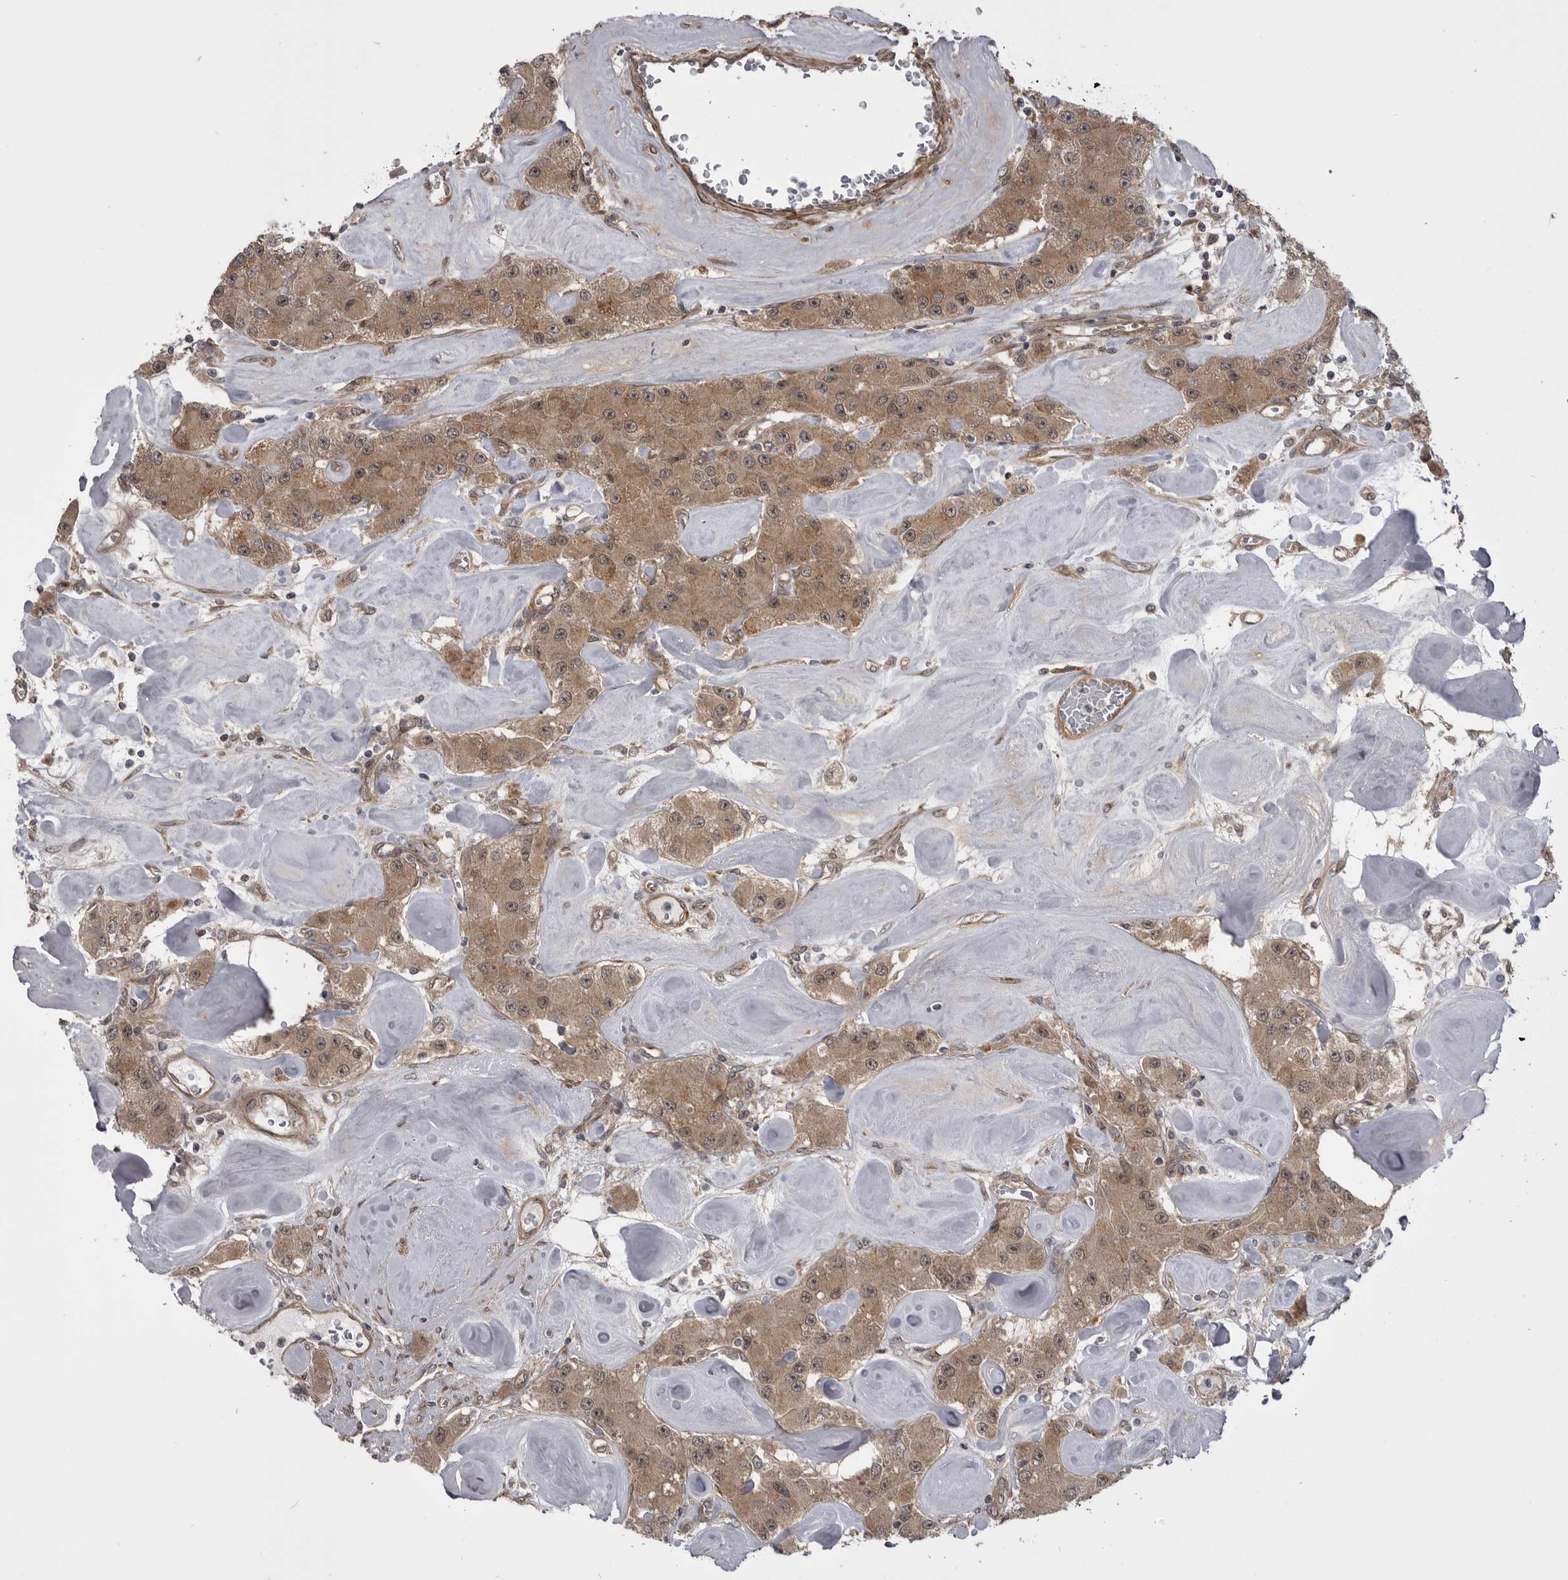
{"staining": {"intensity": "moderate", "quantity": ">75%", "location": "cytoplasmic/membranous,nuclear"}, "tissue": "carcinoid", "cell_type": "Tumor cells", "image_type": "cancer", "snomed": [{"axis": "morphology", "description": "Carcinoid, malignant, NOS"}, {"axis": "topography", "description": "Pancreas"}], "caption": "Carcinoid stained for a protein exhibits moderate cytoplasmic/membranous and nuclear positivity in tumor cells.", "gene": "PDCL", "patient": {"sex": "male", "age": 41}}